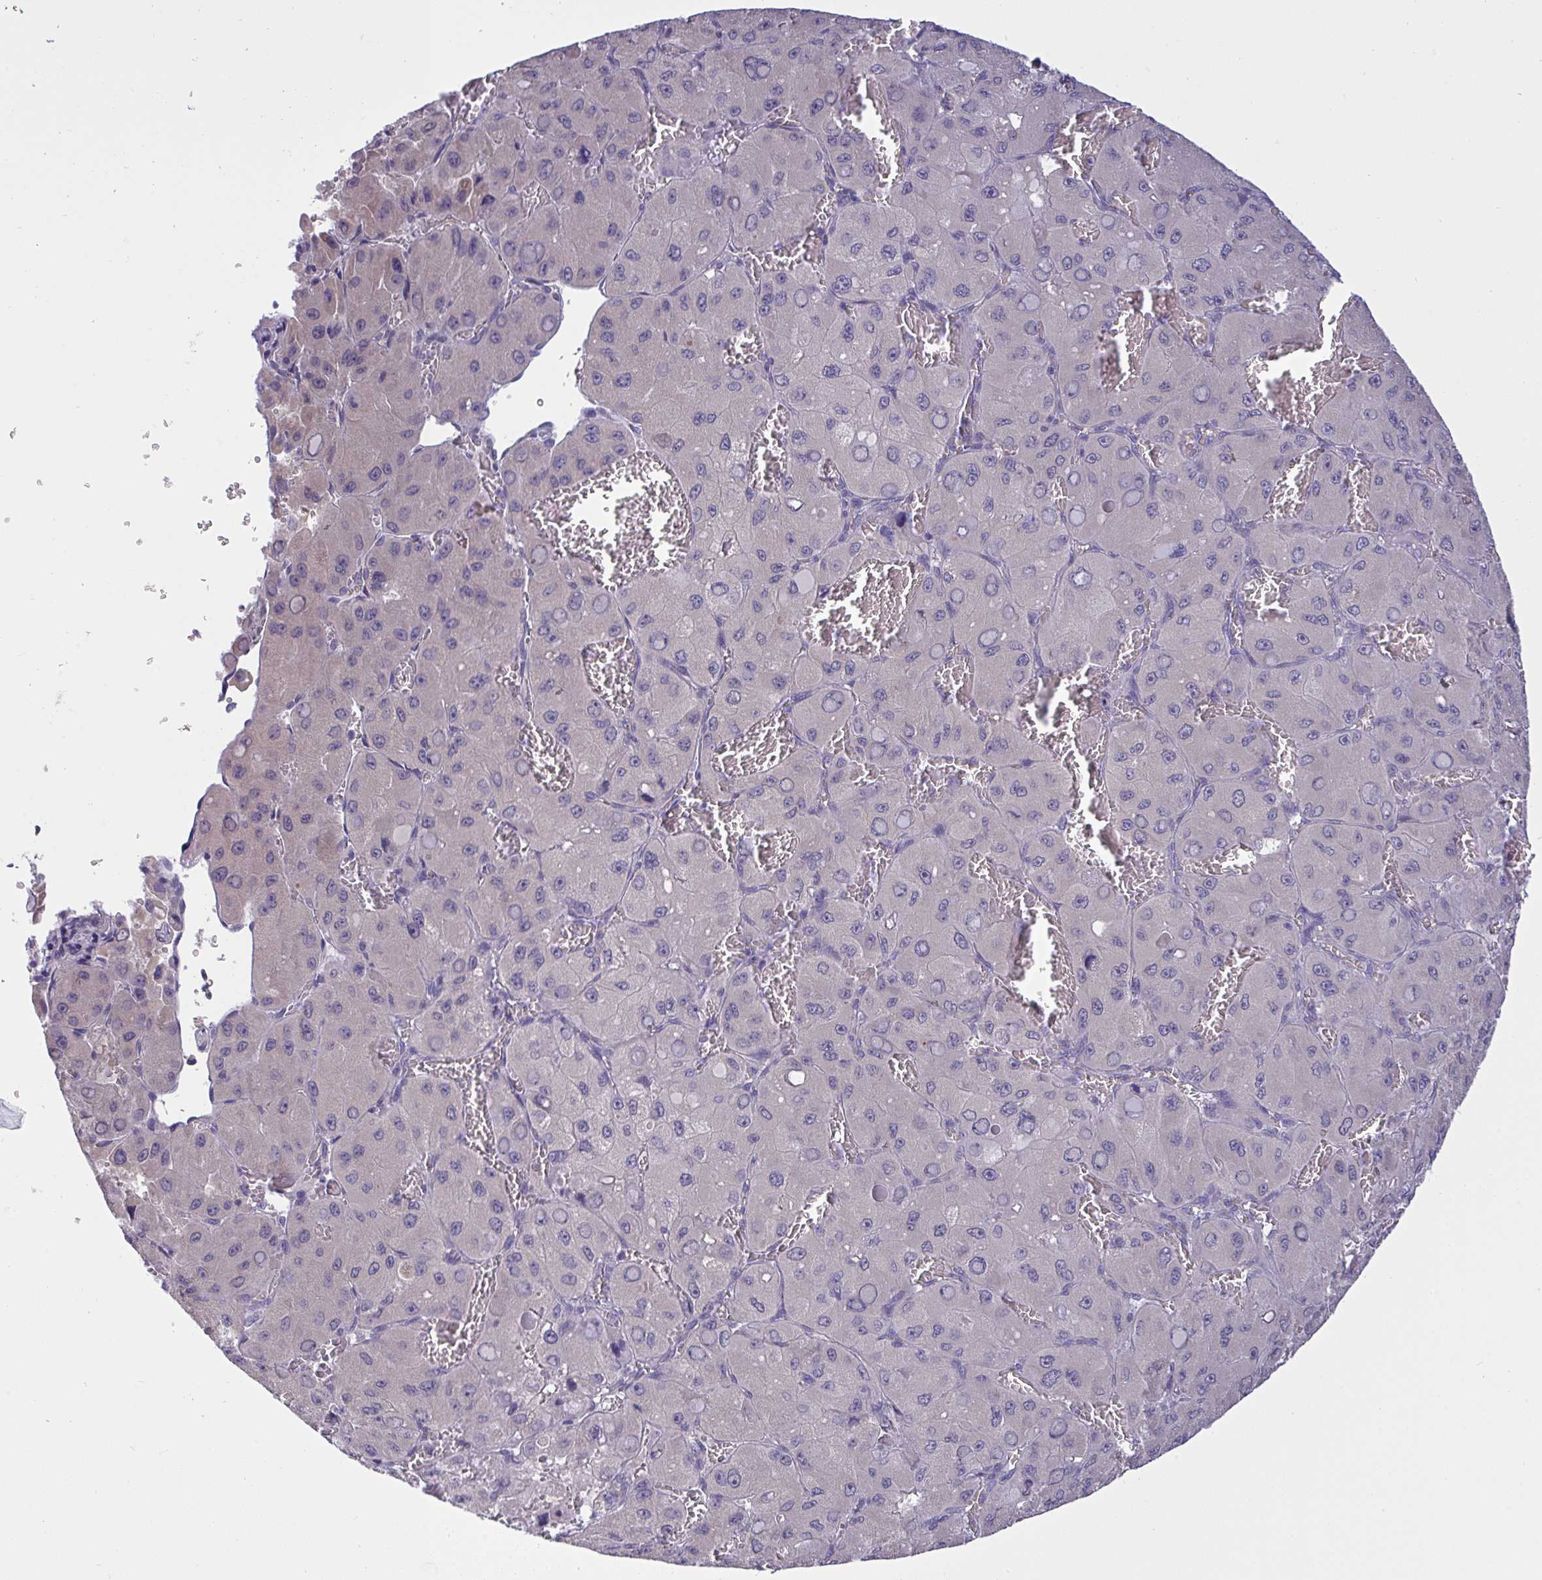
{"staining": {"intensity": "negative", "quantity": "none", "location": "none"}, "tissue": "liver cancer", "cell_type": "Tumor cells", "image_type": "cancer", "snomed": [{"axis": "morphology", "description": "Carcinoma, Hepatocellular, NOS"}, {"axis": "topography", "description": "Liver"}], "caption": "Protein analysis of liver cancer shows no significant expression in tumor cells. Brightfield microscopy of immunohistochemistry (IHC) stained with DAB (brown) and hematoxylin (blue), captured at high magnification.", "gene": "TMEM41A", "patient": {"sex": "male", "age": 27}}